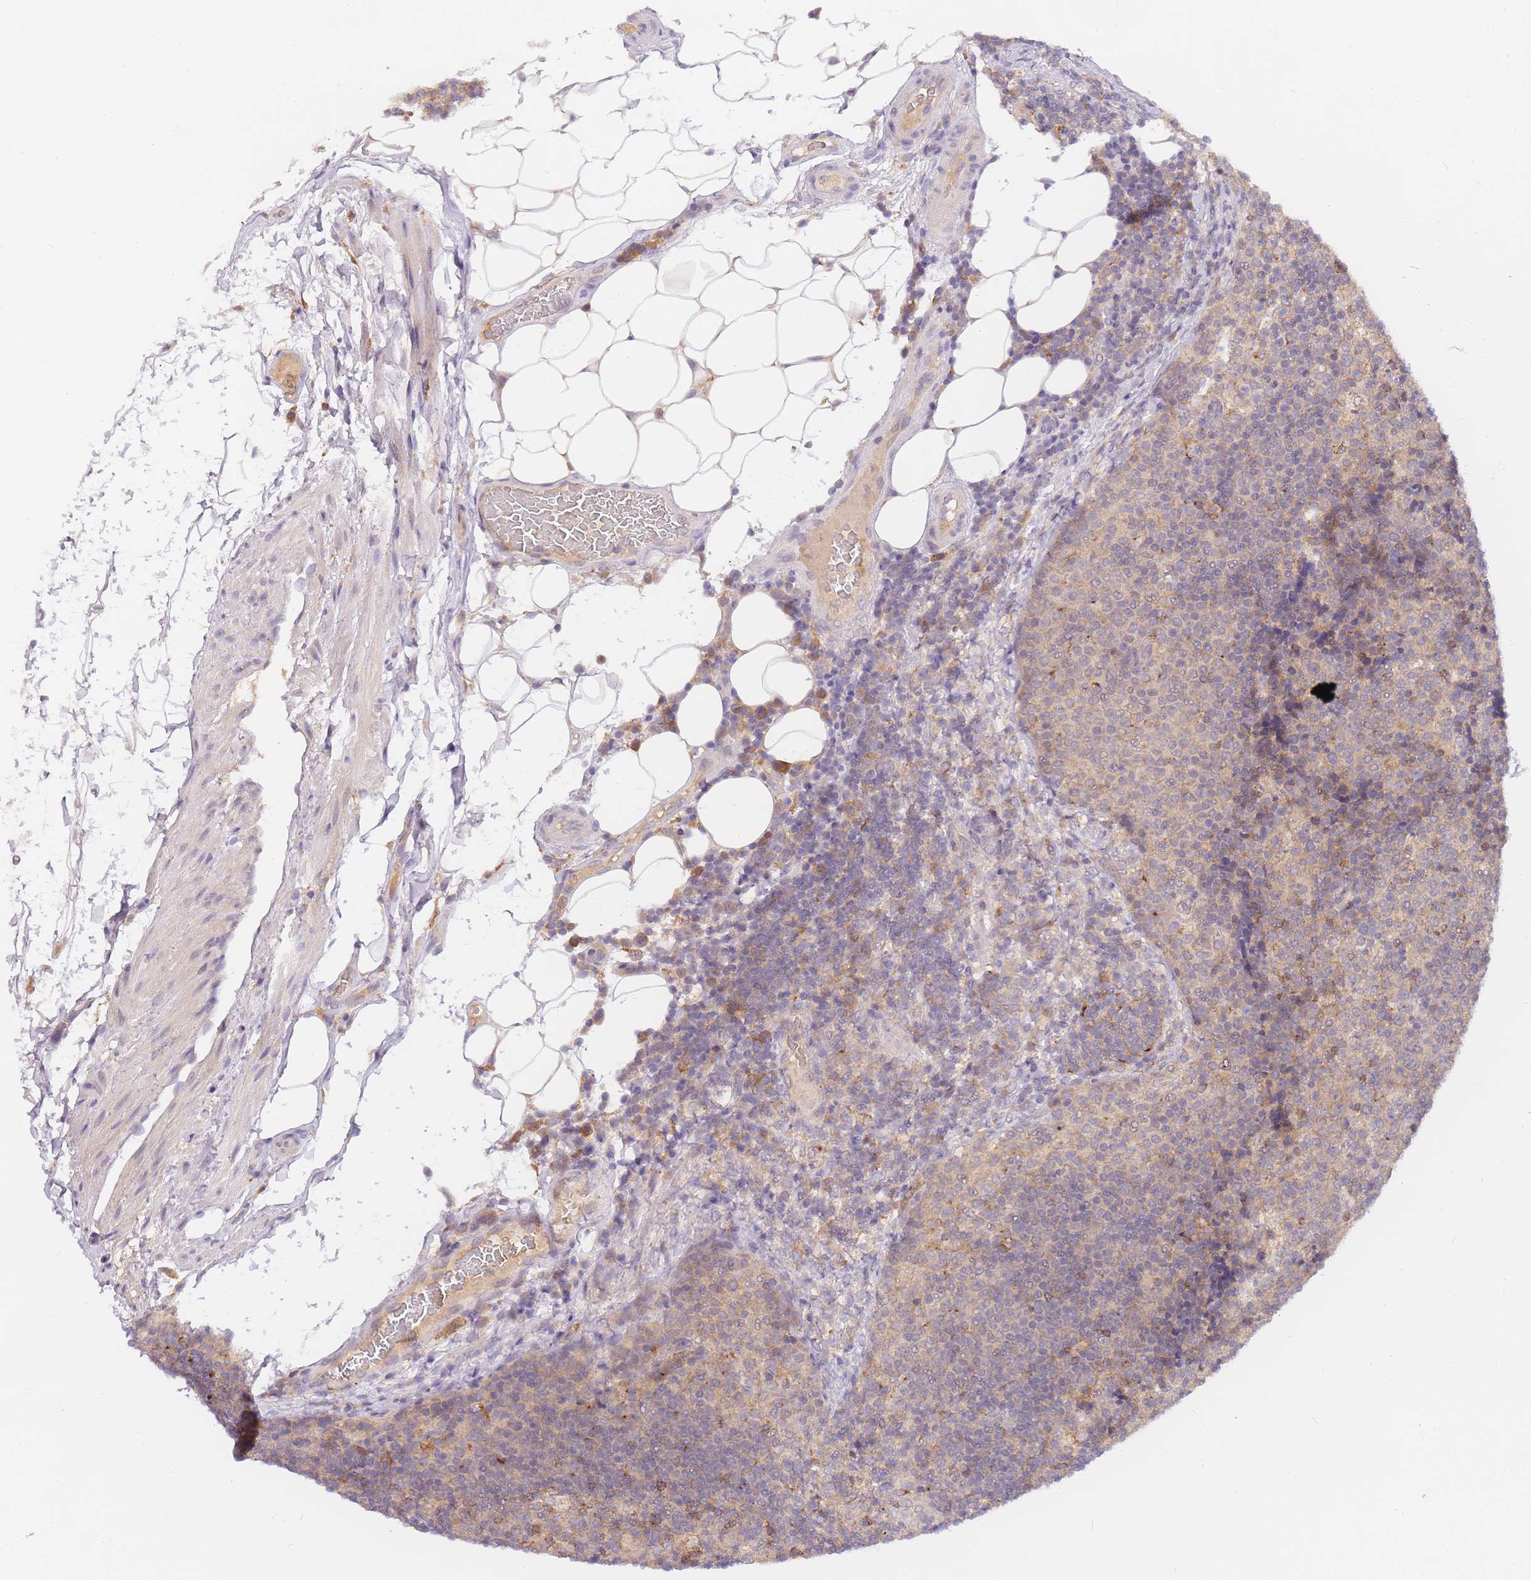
{"staining": {"intensity": "negative", "quantity": "none", "location": "none"}, "tissue": "lymph node", "cell_type": "Germinal center cells", "image_type": "normal", "snomed": [{"axis": "morphology", "description": "Normal tissue, NOS"}, {"axis": "topography", "description": "Lymph node"}], "caption": "Immunohistochemistry image of benign lymph node: lymph node stained with DAB (3,3'-diaminobenzidine) demonstrates no significant protein staining in germinal center cells.", "gene": "ZNF577", "patient": {"sex": "female", "age": 31}}